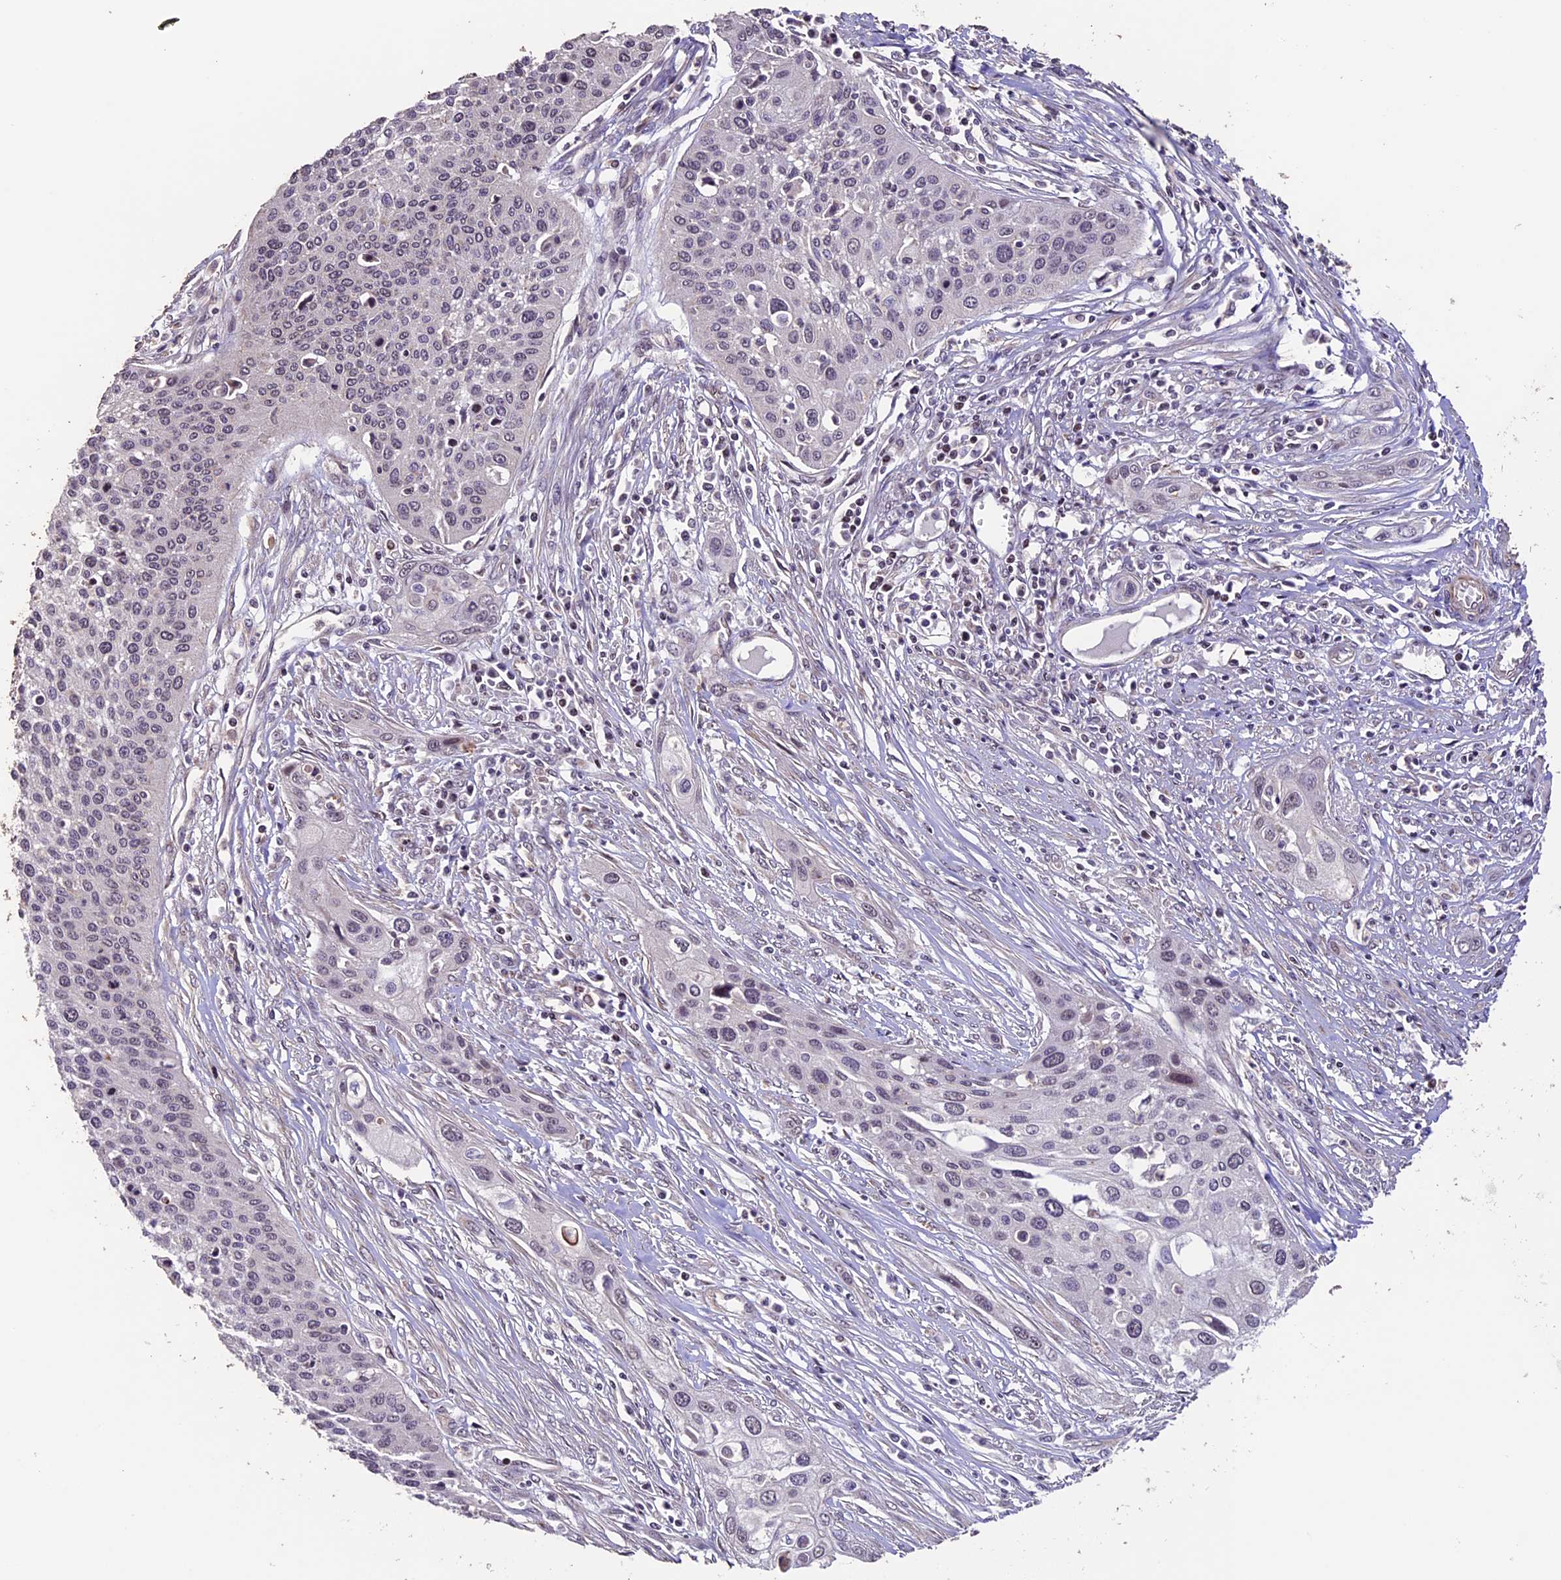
{"staining": {"intensity": "negative", "quantity": "none", "location": "none"}, "tissue": "cervical cancer", "cell_type": "Tumor cells", "image_type": "cancer", "snomed": [{"axis": "morphology", "description": "Squamous cell carcinoma, NOS"}, {"axis": "topography", "description": "Cervix"}], "caption": "Human cervical cancer stained for a protein using immunohistochemistry (IHC) exhibits no positivity in tumor cells.", "gene": "GNB5", "patient": {"sex": "female", "age": 34}}